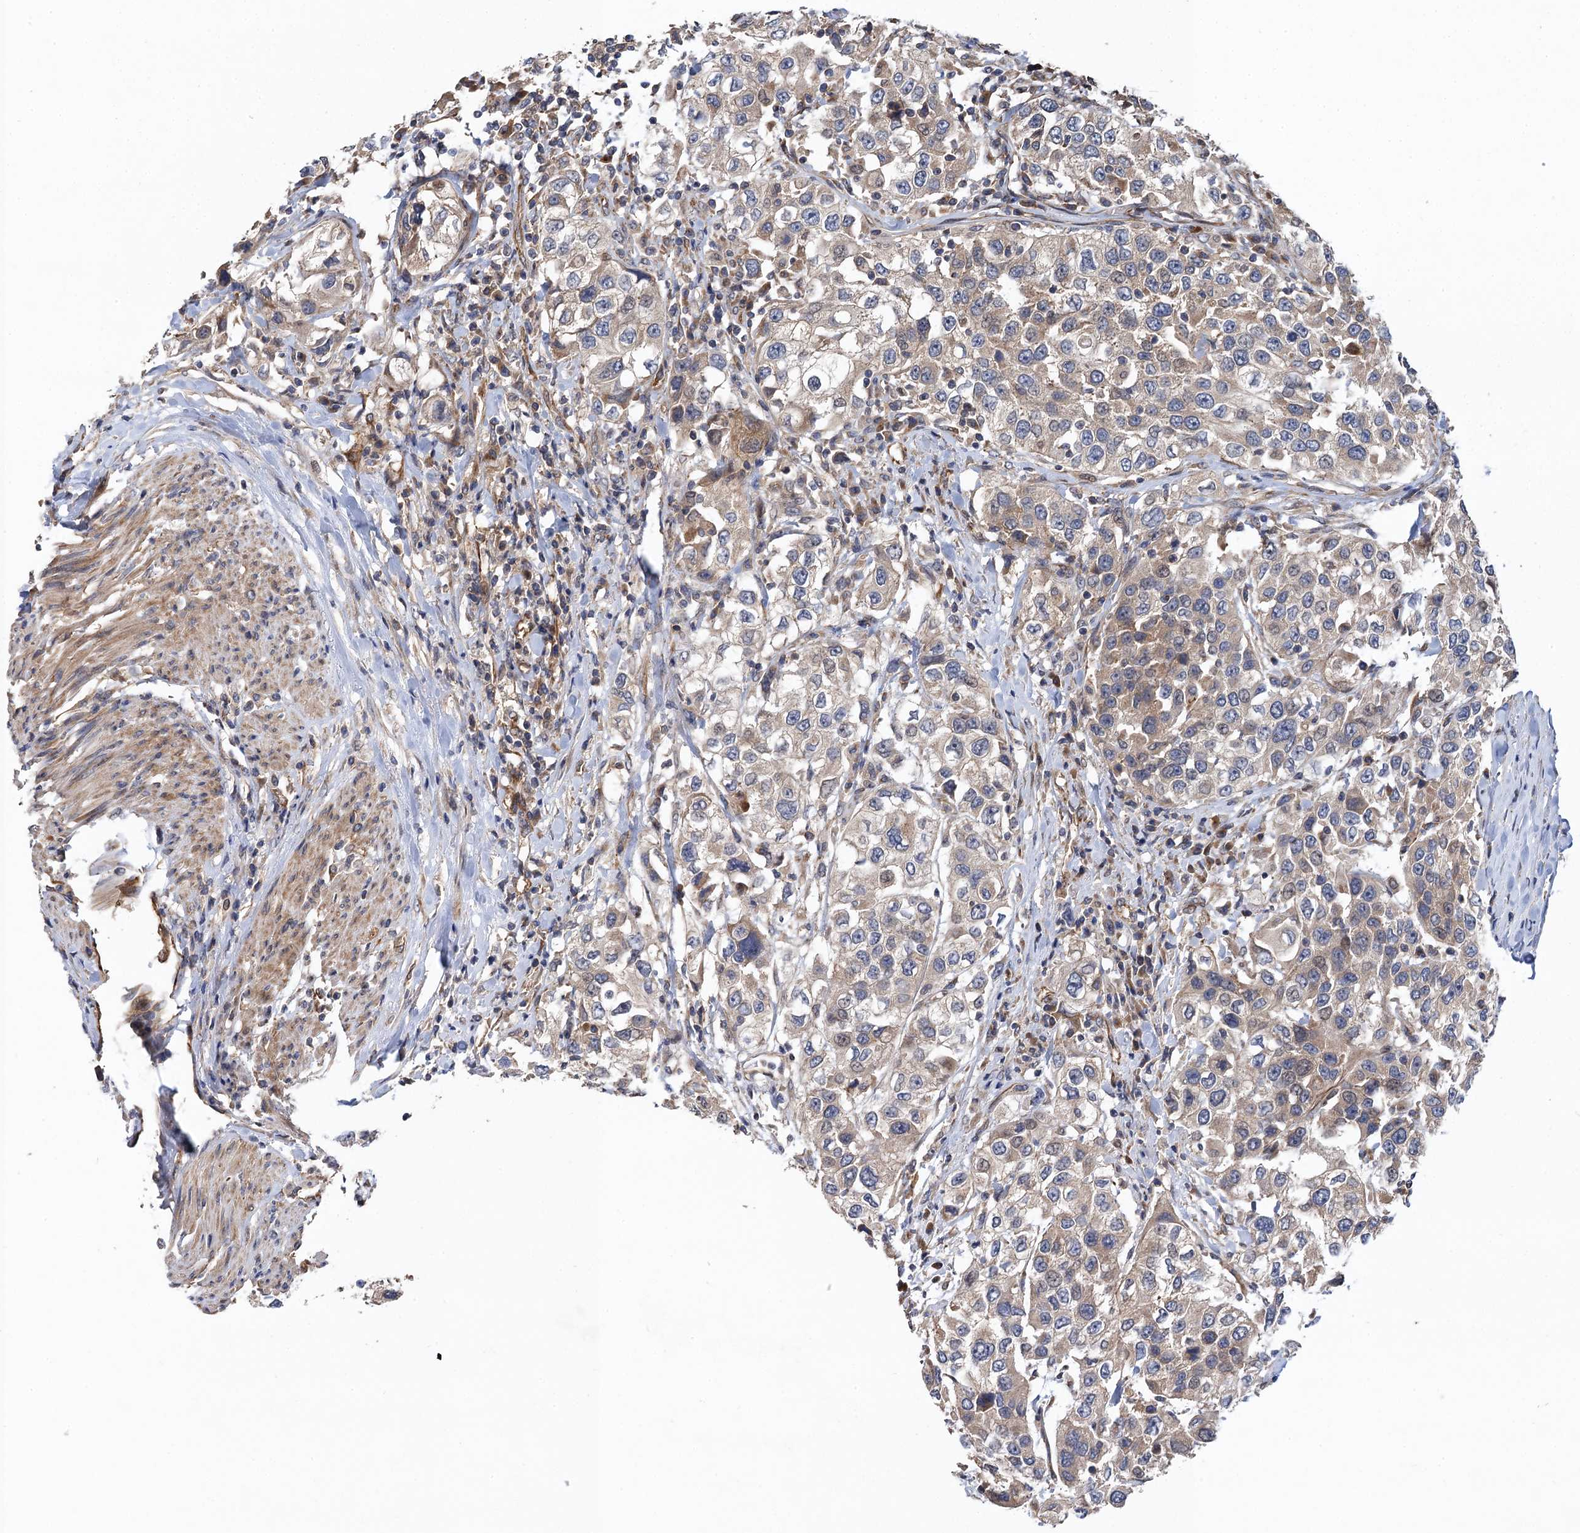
{"staining": {"intensity": "weak", "quantity": ">75%", "location": "cytoplasmic/membranous"}, "tissue": "urothelial cancer", "cell_type": "Tumor cells", "image_type": "cancer", "snomed": [{"axis": "morphology", "description": "Urothelial carcinoma, High grade"}, {"axis": "topography", "description": "Urinary bladder"}], "caption": "IHC staining of urothelial cancer, which demonstrates low levels of weak cytoplasmic/membranous expression in approximately >75% of tumor cells indicating weak cytoplasmic/membranous protein expression. The staining was performed using DAB (3,3'-diaminobenzidine) (brown) for protein detection and nuclei were counterstained in hematoxylin (blue).", "gene": "PJA2", "patient": {"sex": "female", "age": 80}}